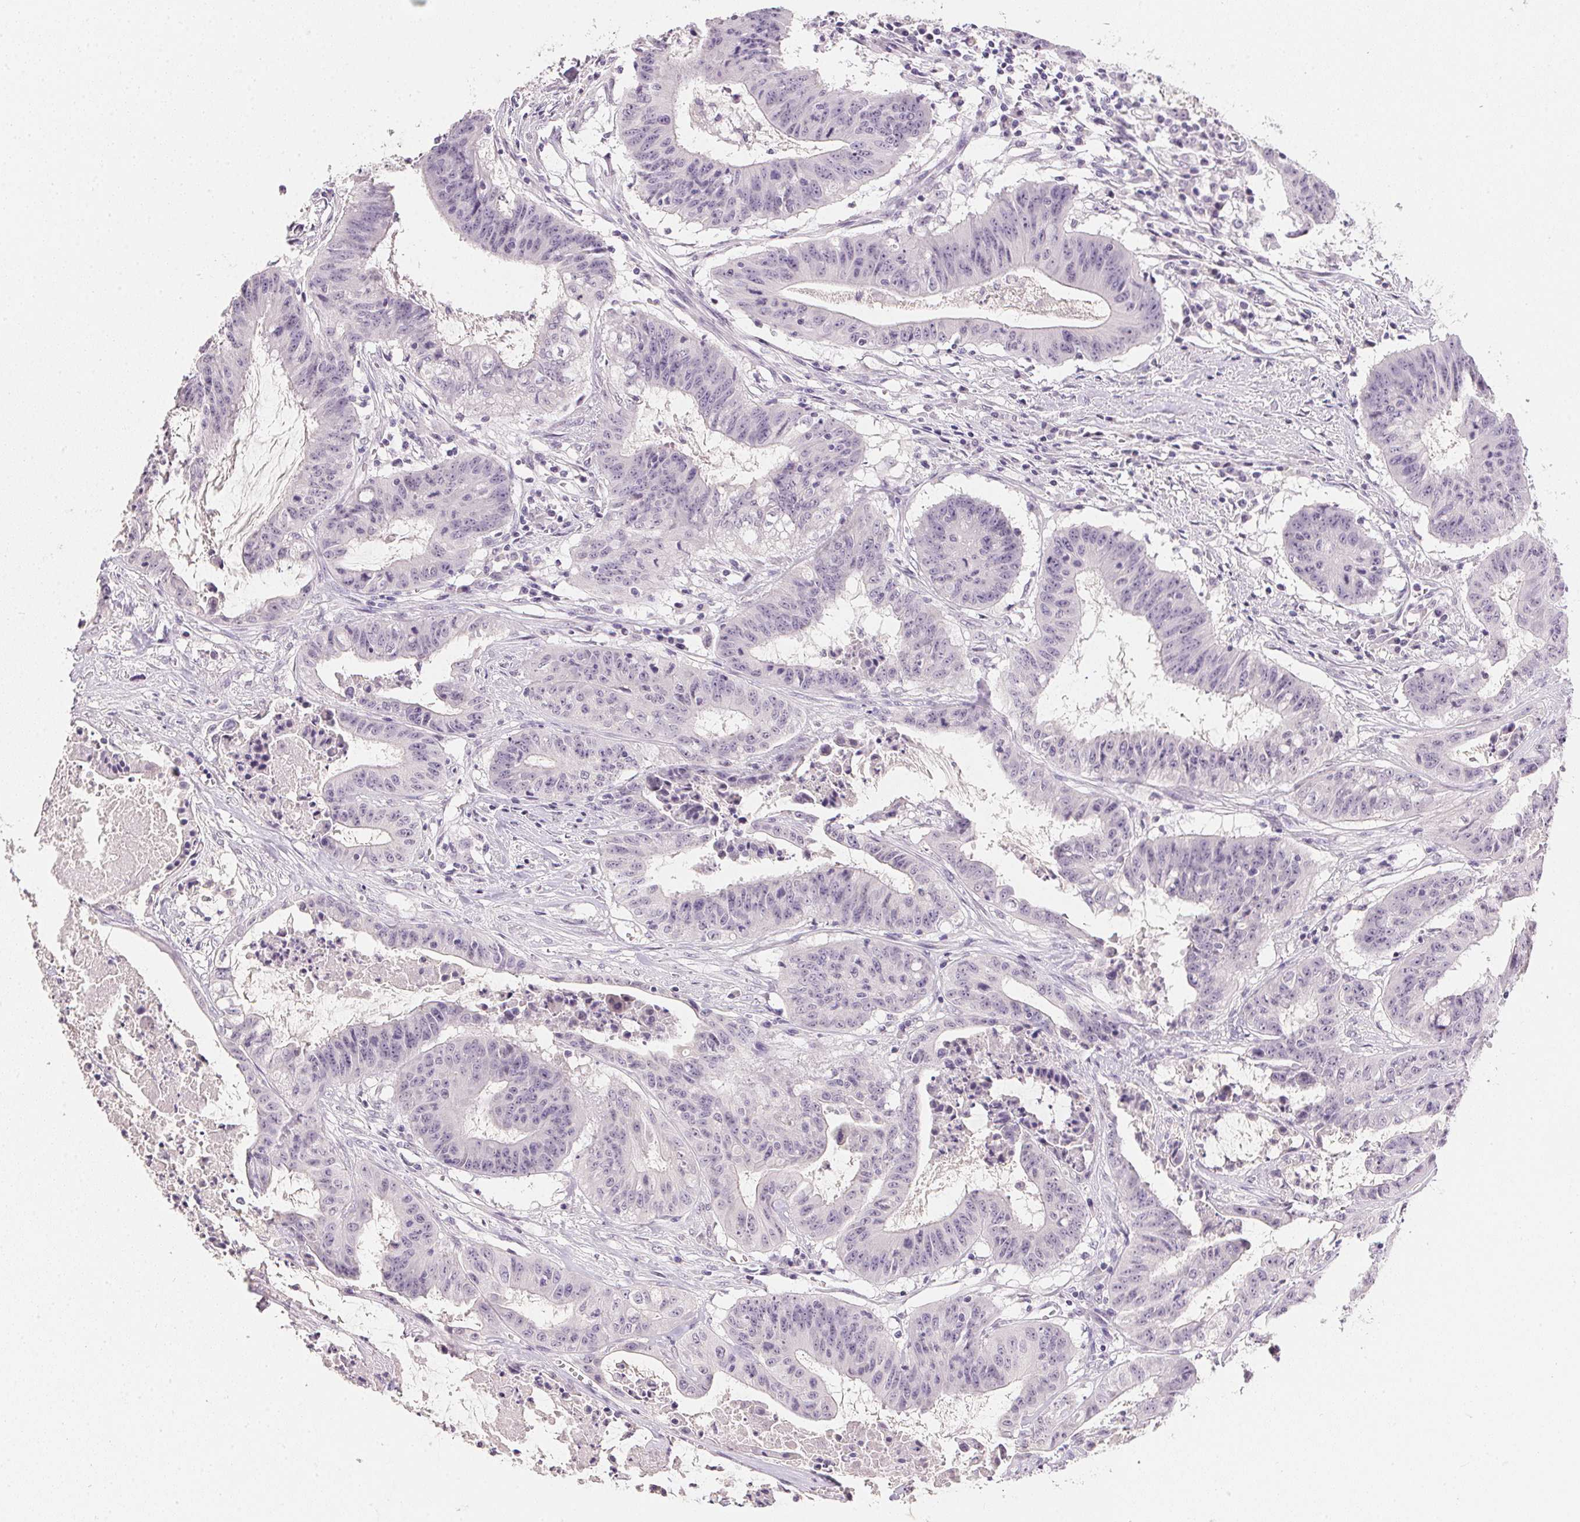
{"staining": {"intensity": "negative", "quantity": "none", "location": "none"}, "tissue": "colorectal cancer", "cell_type": "Tumor cells", "image_type": "cancer", "snomed": [{"axis": "morphology", "description": "Adenocarcinoma, NOS"}, {"axis": "topography", "description": "Colon"}], "caption": "High power microscopy histopathology image of an IHC photomicrograph of colorectal adenocarcinoma, revealing no significant positivity in tumor cells. (DAB (3,3'-diaminobenzidine) immunohistochemistry with hematoxylin counter stain).", "gene": "PPY", "patient": {"sex": "male", "age": 33}}